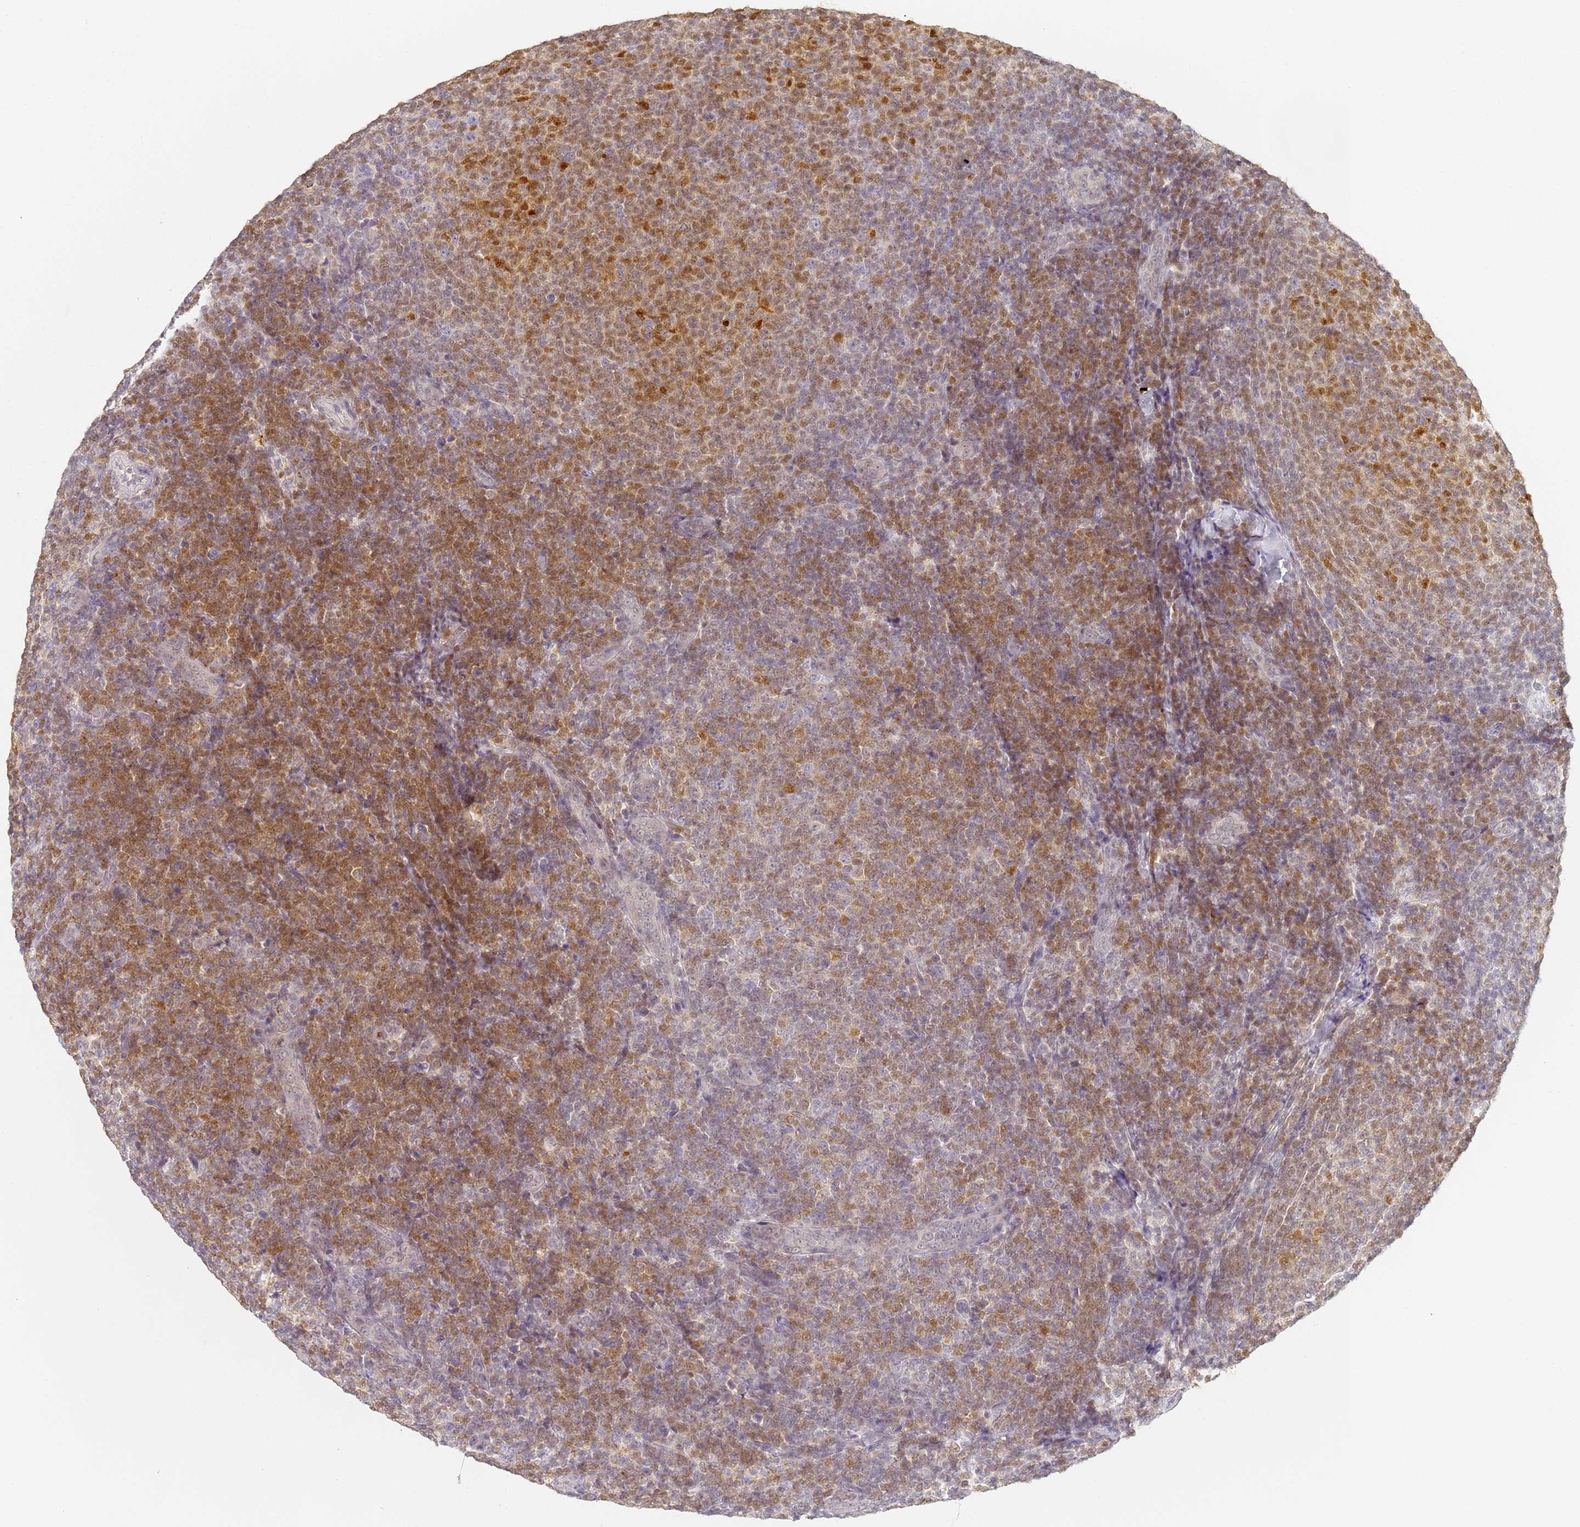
{"staining": {"intensity": "moderate", "quantity": "25%-75%", "location": "cytoplasmic/membranous,nuclear"}, "tissue": "lymphoma", "cell_type": "Tumor cells", "image_type": "cancer", "snomed": [{"axis": "morphology", "description": "Malignant lymphoma, non-Hodgkin's type, Low grade"}, {"axis": "topography", "description": "Lymph node"}], "caption": "IHC histopathology image of neoplastic tissue: lymphoma stained using IHC displays medium levels of moderate protein expression localized specifically in the cytoplasmic/membranous and nuclear of tumor cells, appearing as a cytoplasmic/membranous and nuclear brown color.", "gene": "HMCES", "patient": {"sex": "male", "age": 66}}